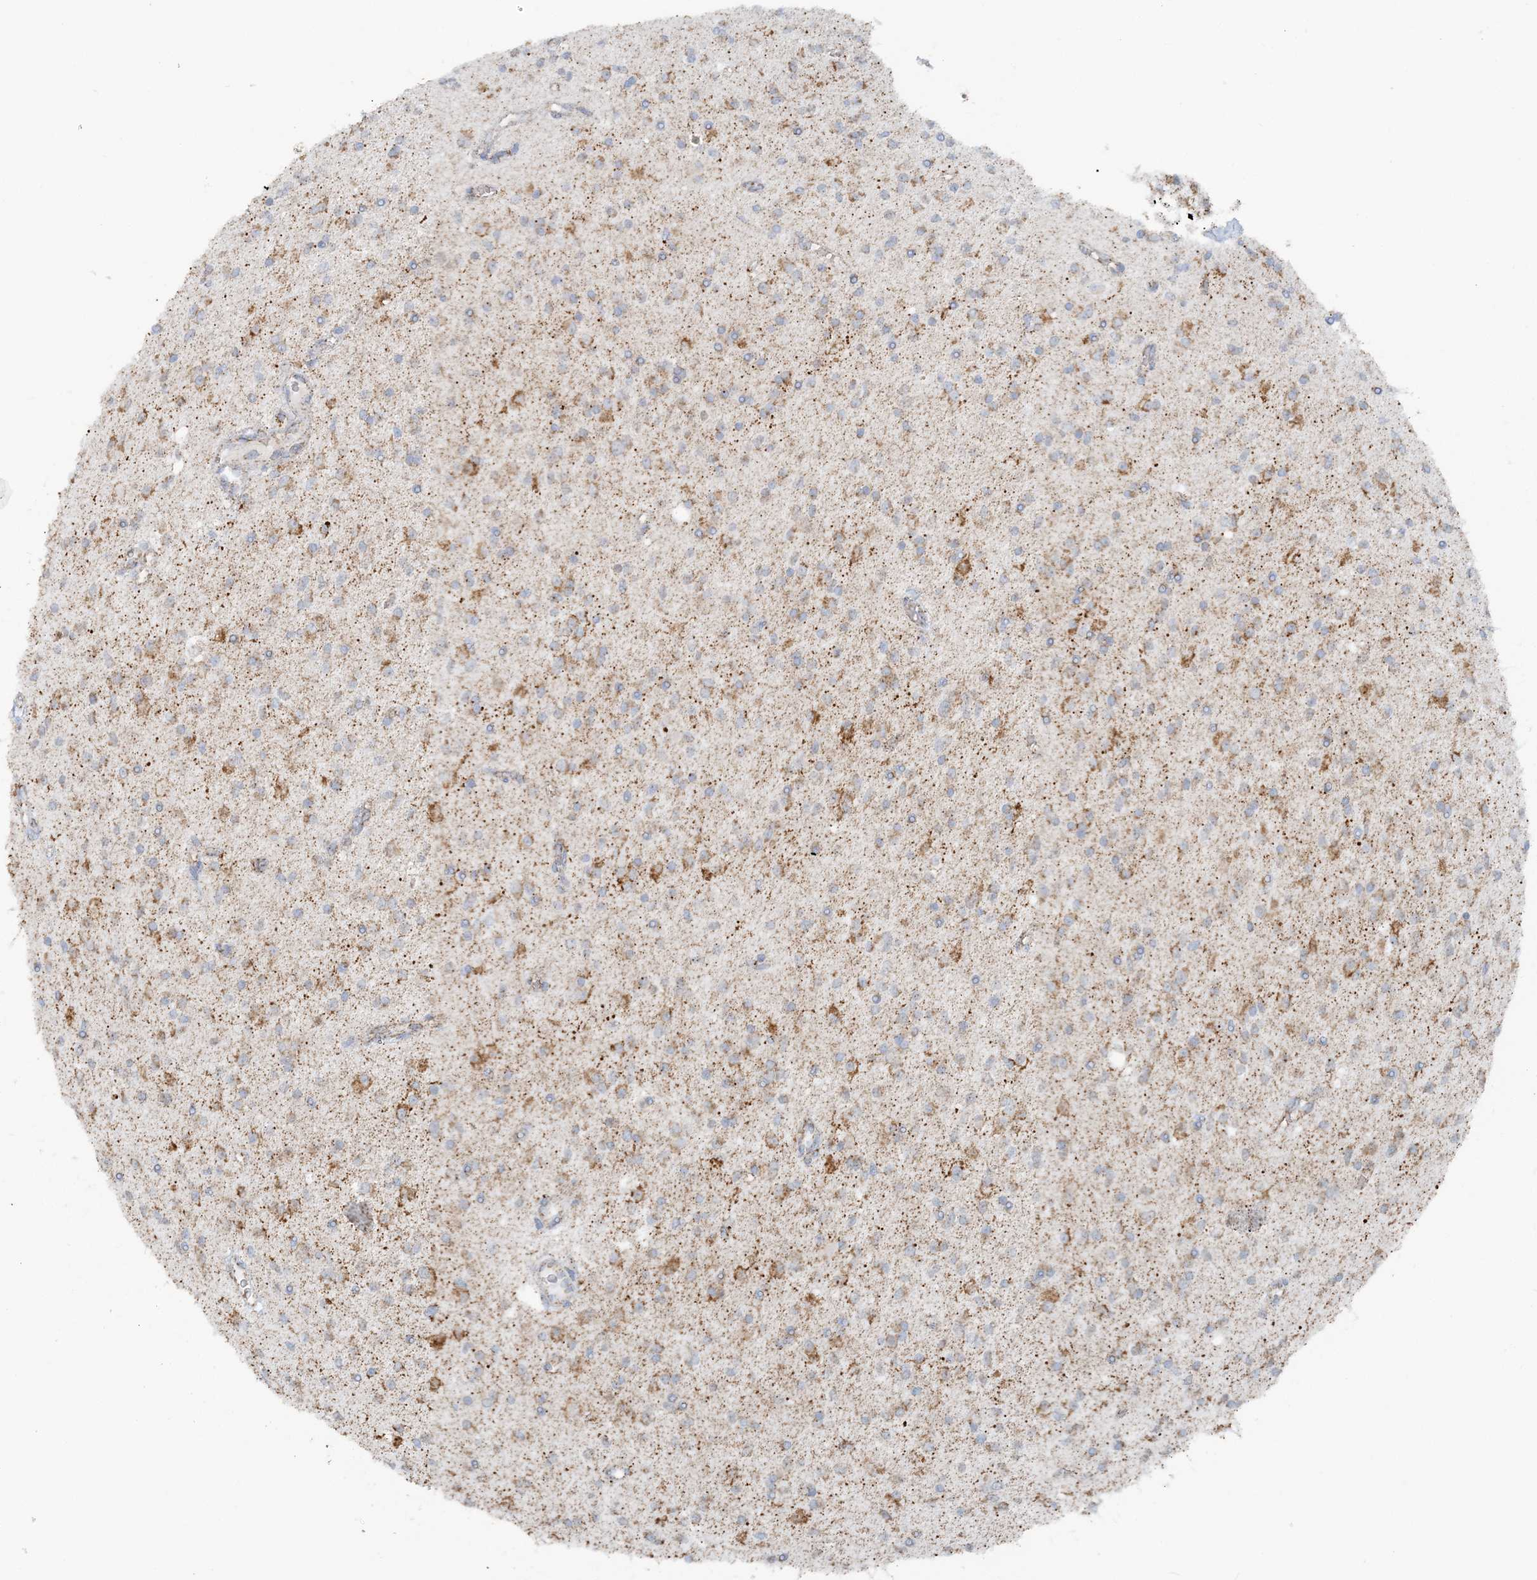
{"staining": {"intensity": "moderate", "quantity": "<25%", "location": "cytoplasmic/membranous"}, "tissue": "glioma", "cell_type": "Tumor cells", "image_type": "cancer", "snomed": [{"axis": "morphology", "description": "Glioma, malignant, High grade"}, {"axis": "topography", "description": "Brain"}], "caption": "This histopathology image reveals IHC staining of malignant glioma (high-grade), with low moderate cytoplasmic/membranous expression in about <25% of tumor cells.", "gene": "PCCB", "patient": {"sex": "male", "age": 34}}